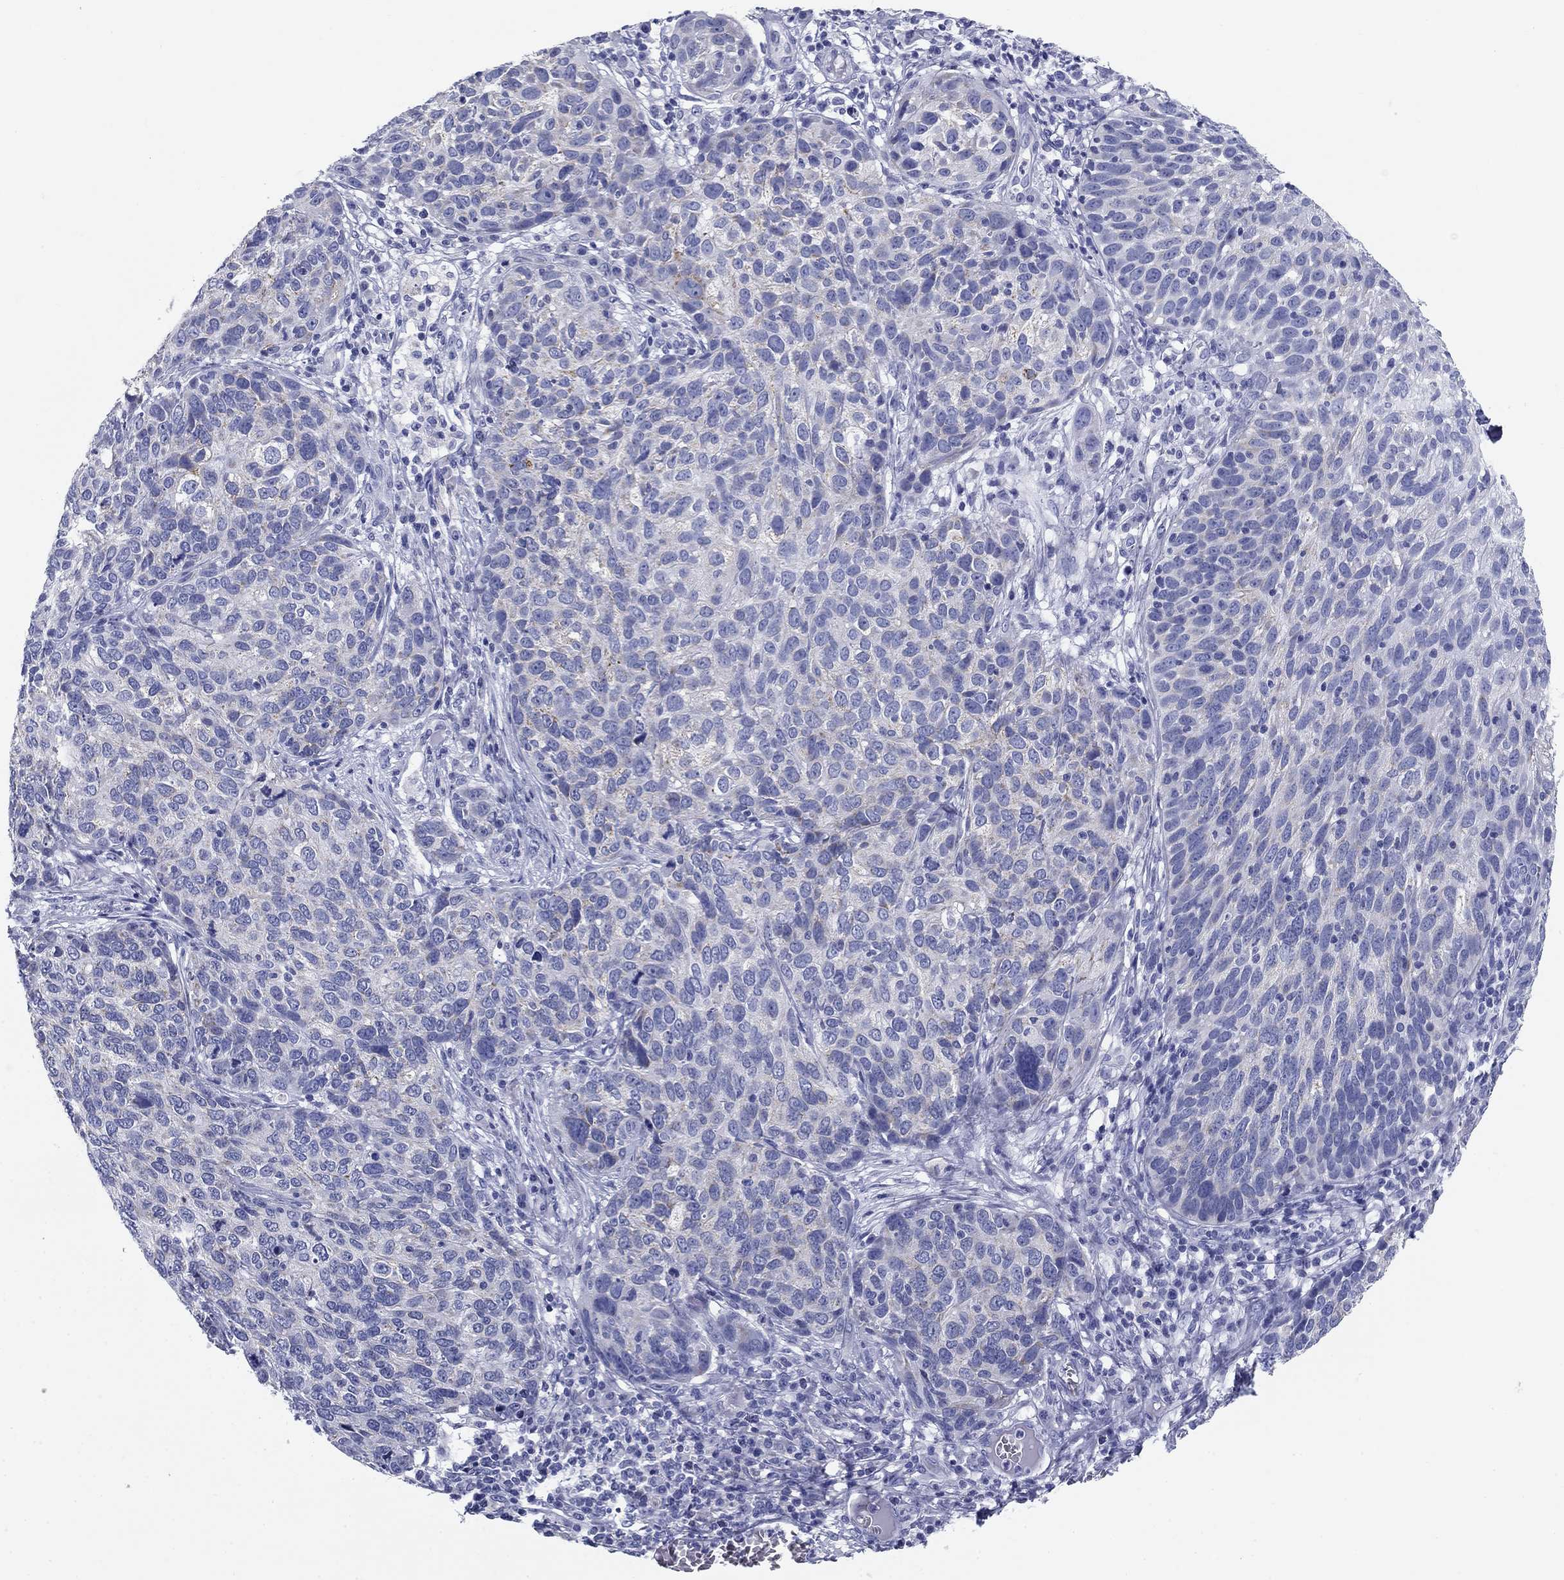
{"staining": {"intensity": "negative", "quantity": "none", "location": "none"}, "tissue": "skin cancer", "cell_type": "Tumor cells", "image_type": "cancer", "snomed": [{"axis": "morphology", "description": "Squamous cell carcinoma, NOS"}, {"axis": "topography", "description": "Skin"}], "caption": "Immunohistochemistry photomicrograph of neoplastic tissue: human skin cancer (squamous cell carcinoma) stained with DAB demonstrates no significant protein positivity in tumor cells.", "gene": "UPB1", "patient": {"sex": "male", "age": 92}}